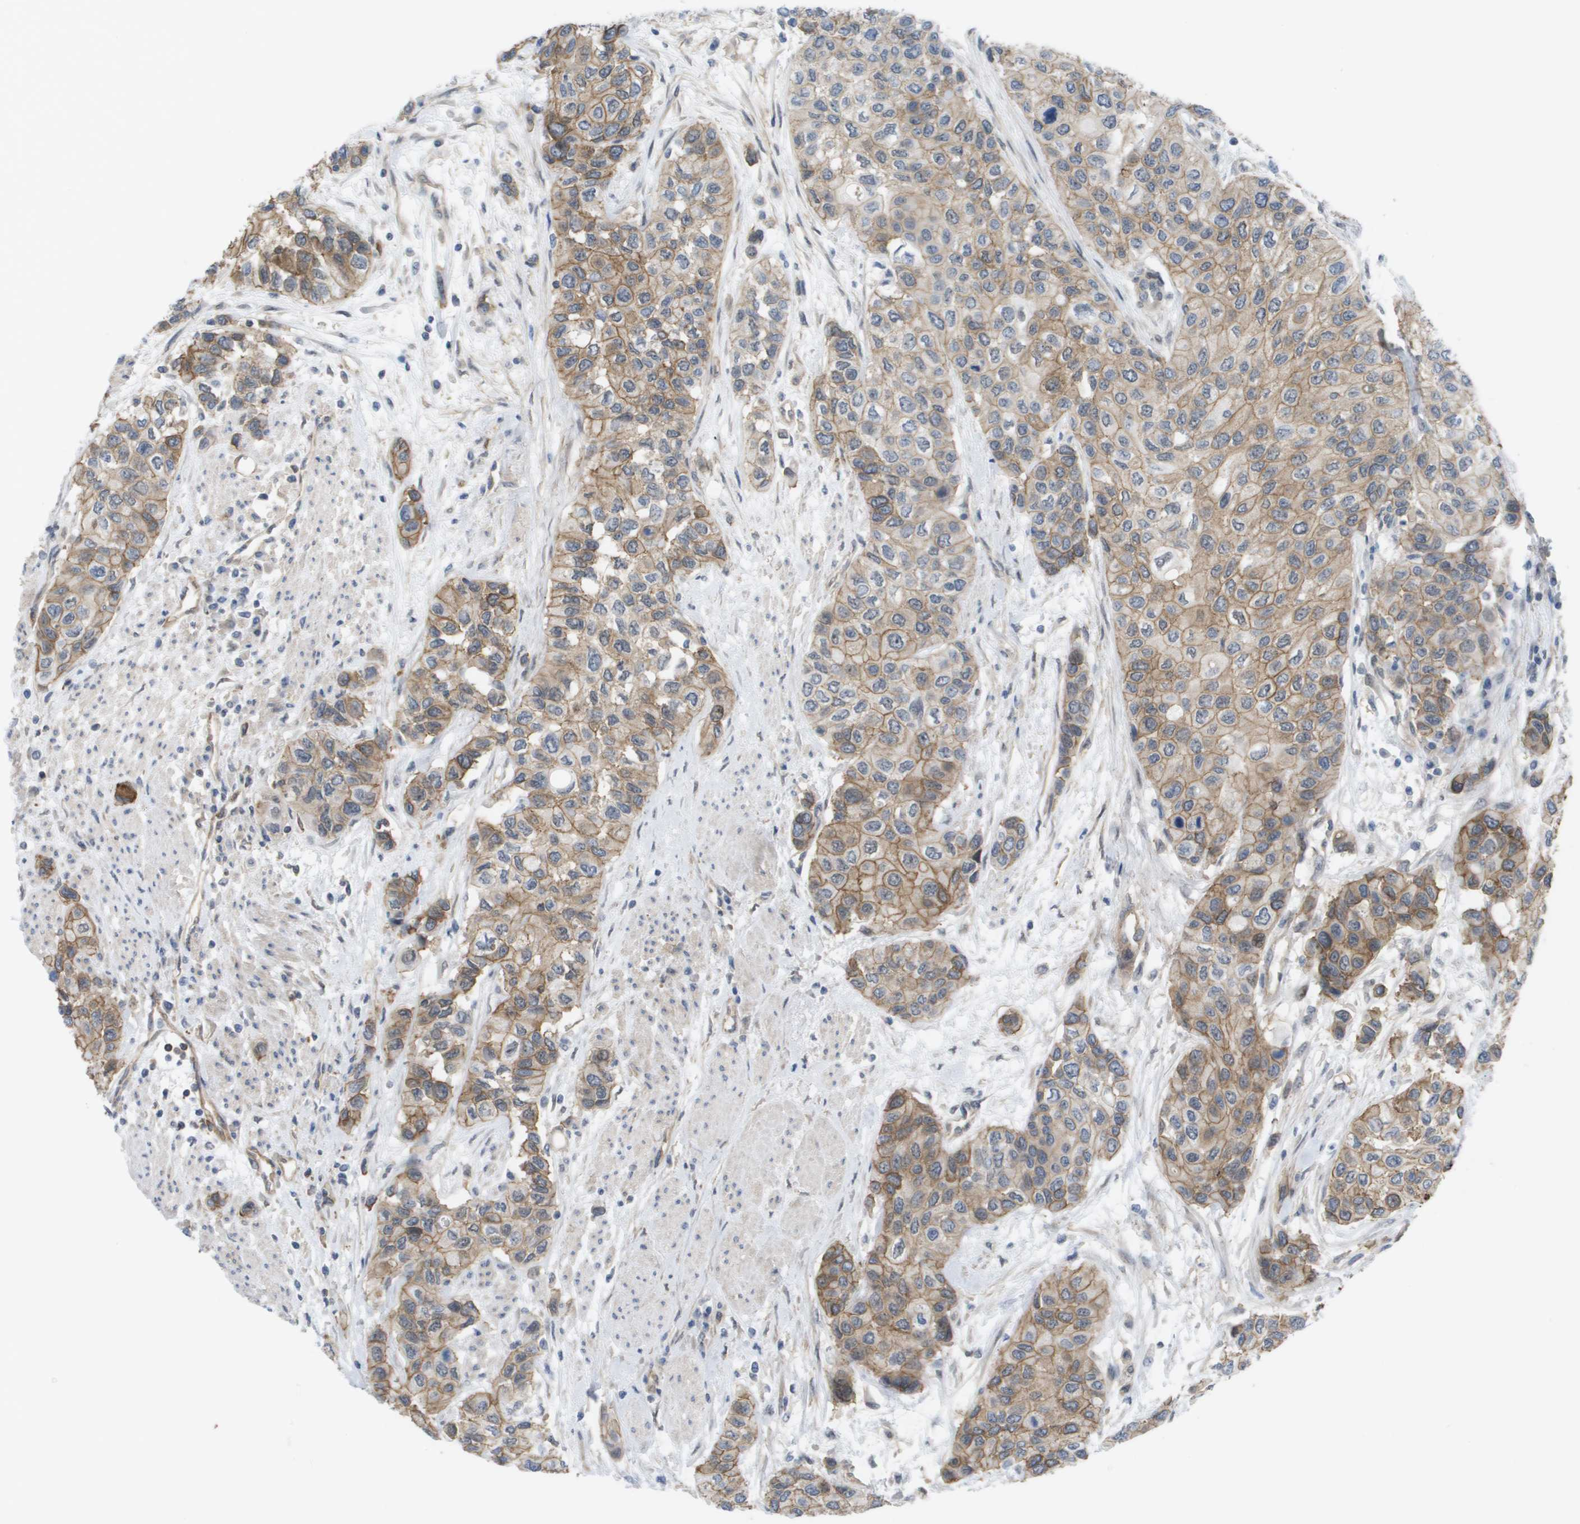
{"staining": {"intensity": "moderate", "quantity": ">75%", "location": "cytoplasmic/membranous"}, "tissue": "urothelial cancer", "cell_type": "Tumor cells", "image_type": "cancer", "snomed": [{"axis": "morphology", "description": "Urothelial carcinoma, High grade"}, {"axis": "topography", "description": "Urinary bladder"}], "caption": "High-magnification brightfield microscopy of urothelial carcinoma (high-grade) stained with DAB (3,3'-diaminobenzidine) (brown) and counterstained with hematoxylin (blue). tumor cells exhibit moderate cytoplasmic/membranous positivity is present in about>75% of cells. (DAB (3,3'-diaminobenzidine) = brown stain, brightfield microscopy at high magnification).", "gene": "MTARC2", "patient": {"sex": "female", "age": 56}}